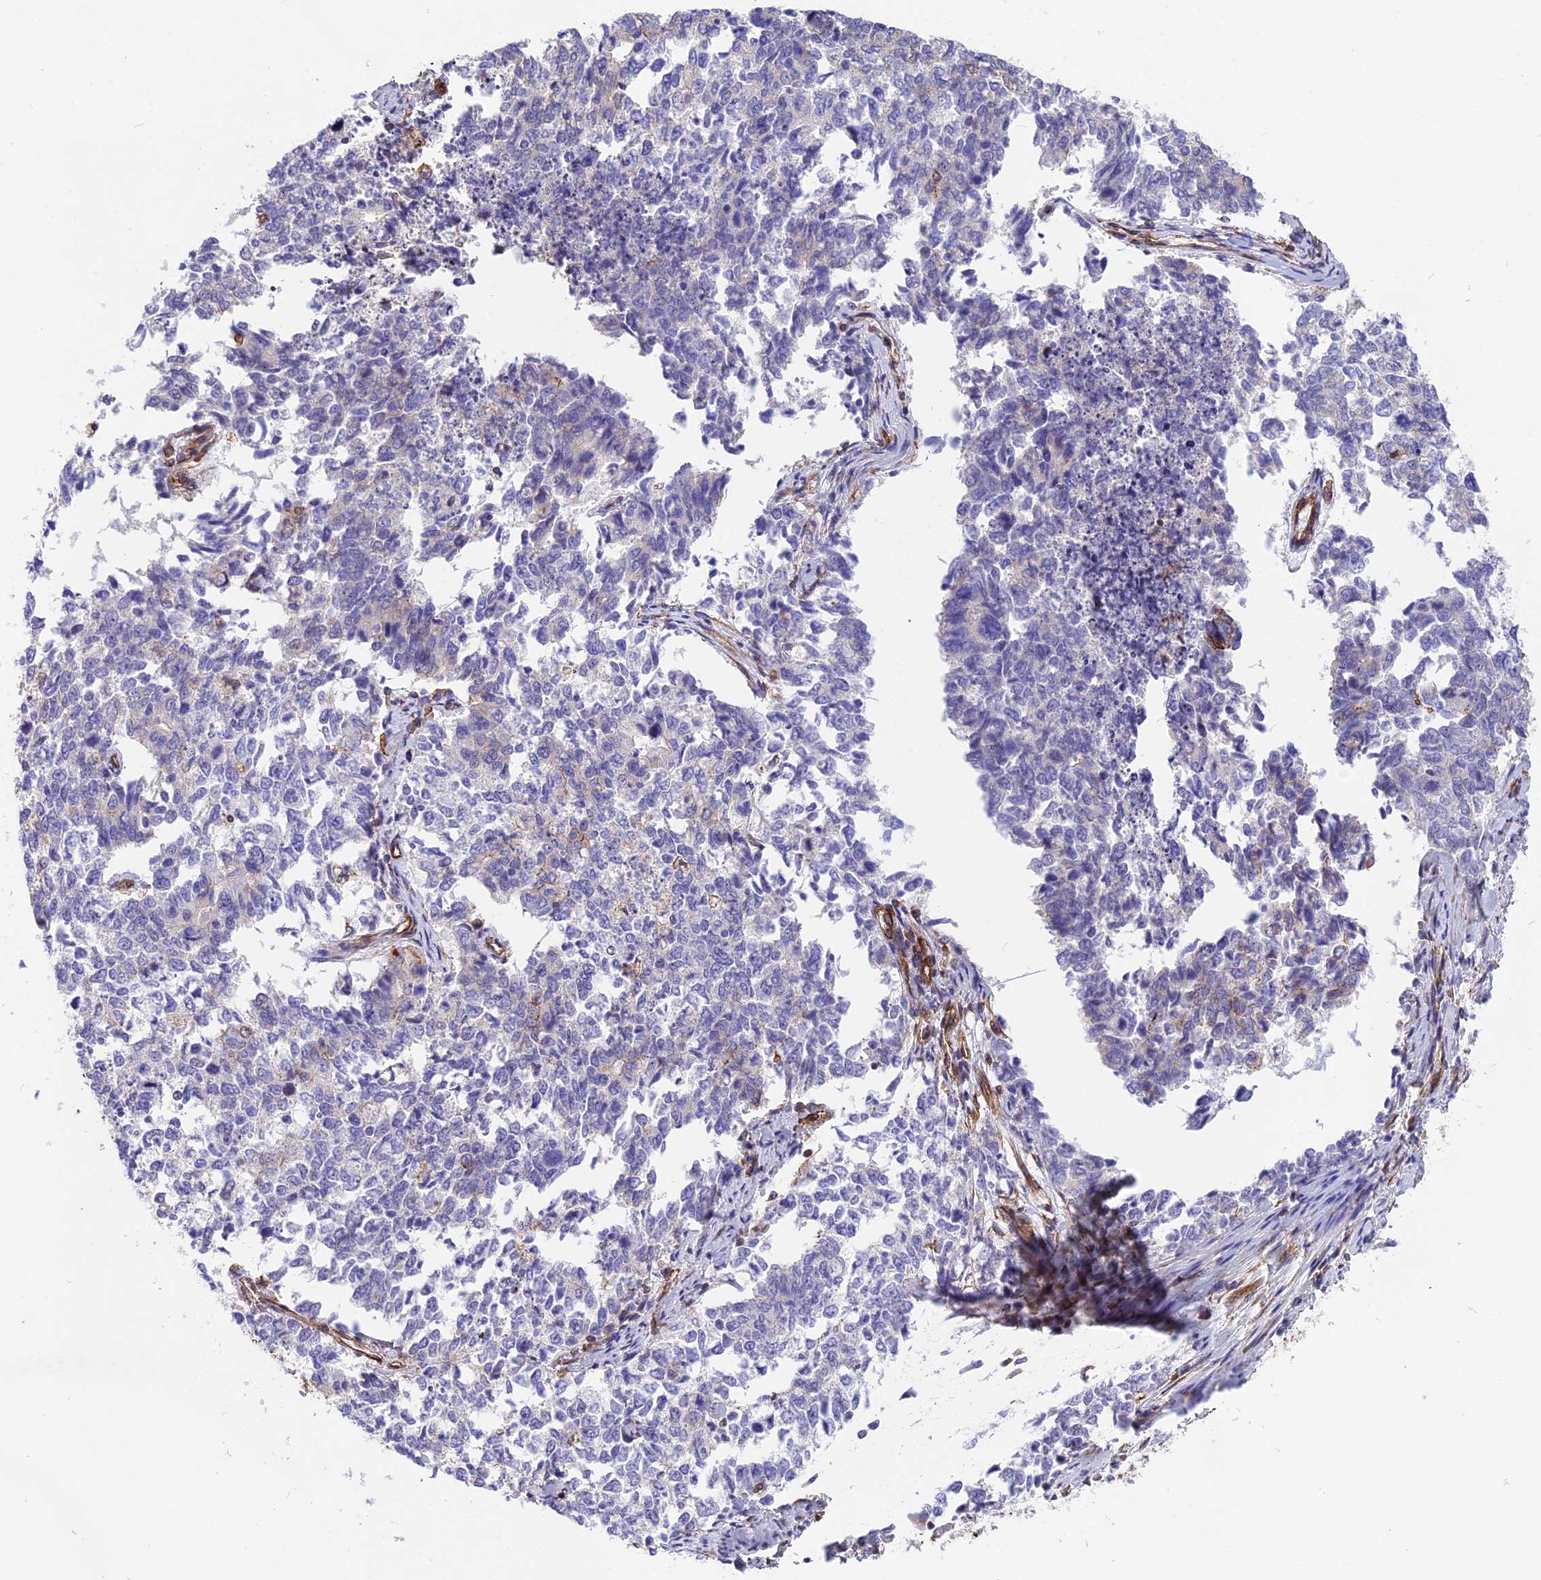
{"staining": {"intensity": "negative", "quantity": "none", "location": "none"}, "tissue": "cervical cancer", "cell_type": "Tumor cells", "image_type": "cancer", "snomed": [{"axis": "morphology", "description": "Squamous cell carcinoma, NOS"}, {"axis": "topography", "description": "Cervix"}], "caption": "Immunohistochemistry micrograph of neoplastic tissue: cervical cancer stained with DAB (3,3'-diaminobenzidine) exhibits no significant protein expression in tumor cells. (IHC, brightfield microscopy, high magnification).", "gene": "R3HDM4", "patient": {"sex": "female", "age": 63}}